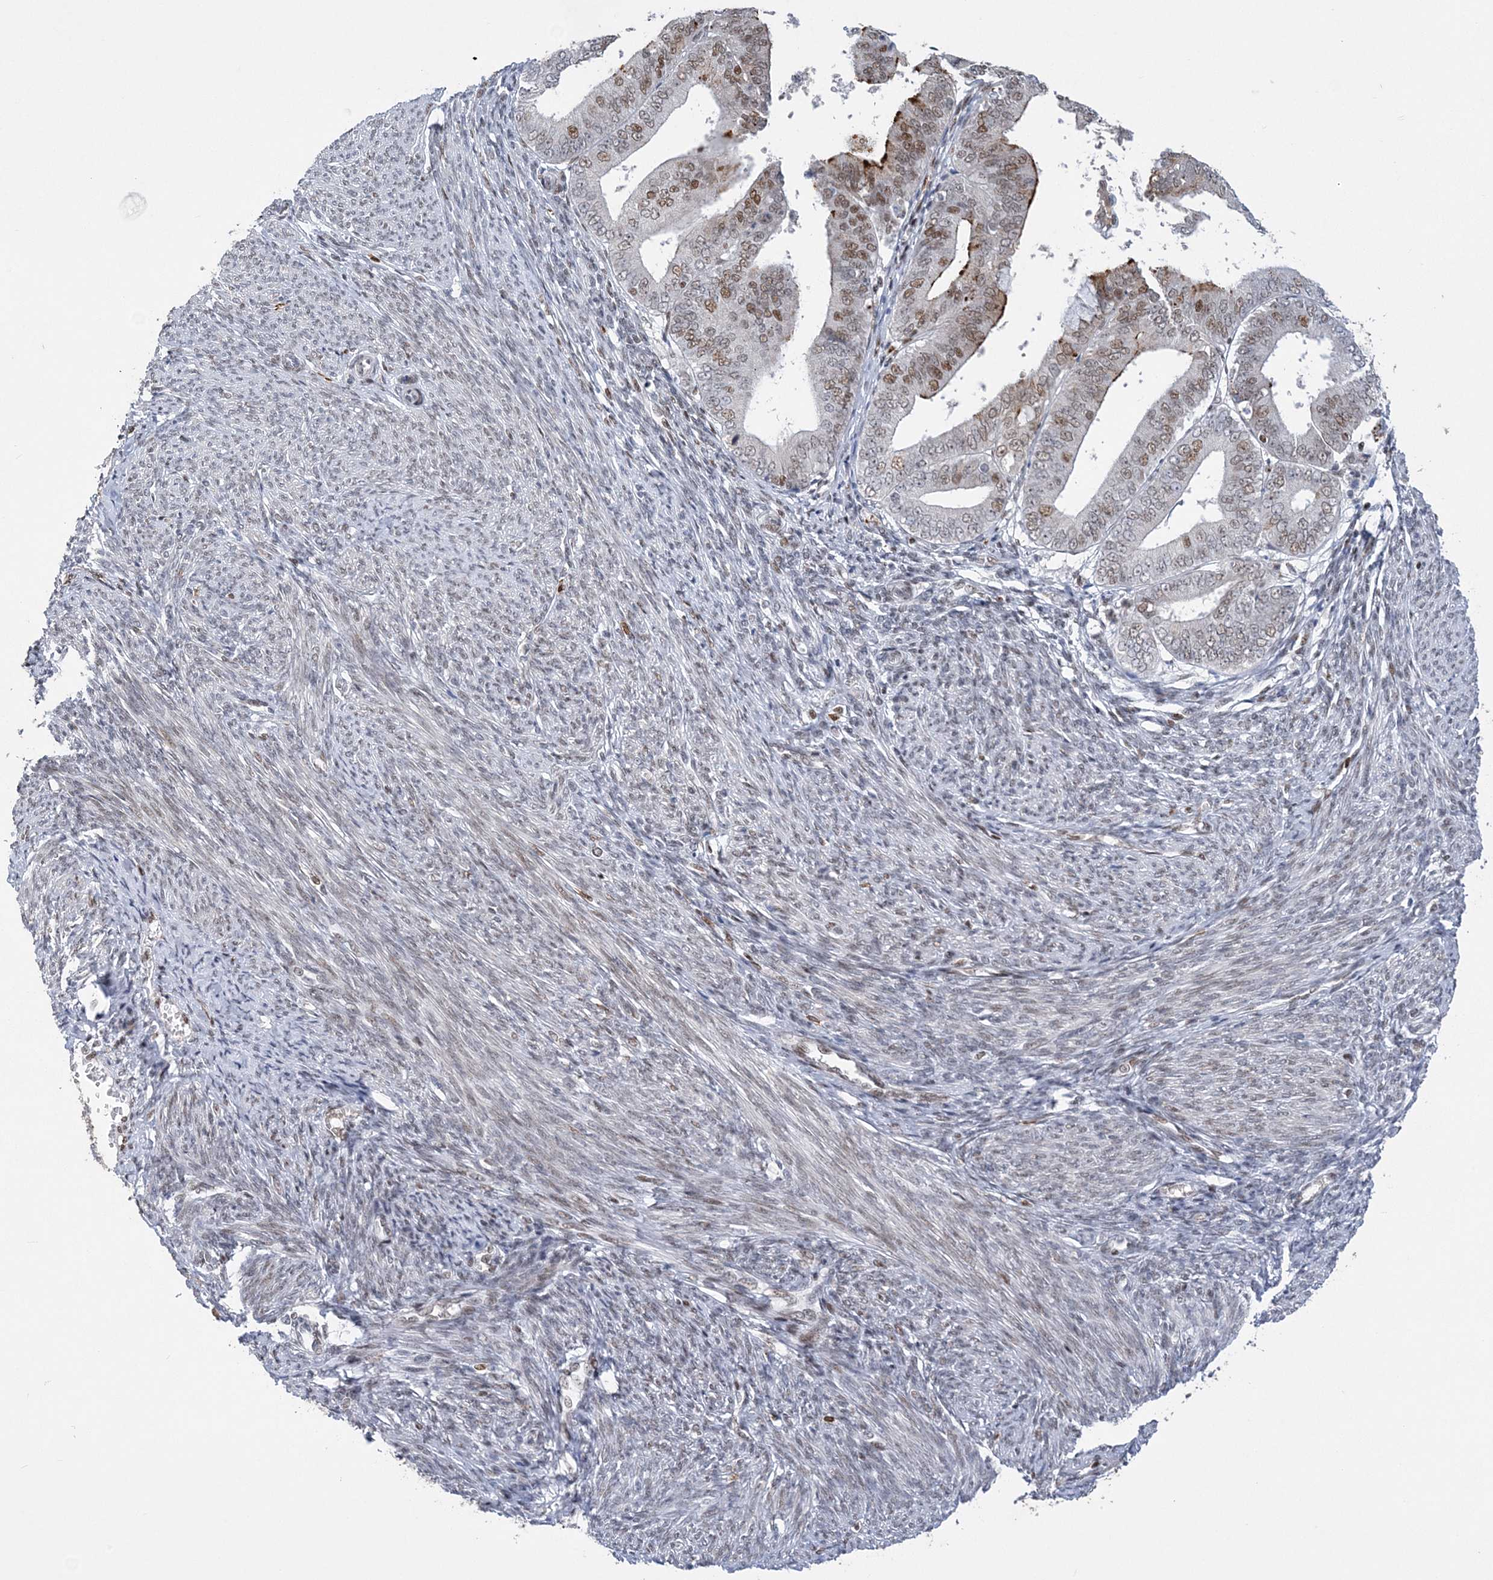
{"staining": {"intensity": "moderate", "quantity": "25%-75%", "location": "nuclear"}, "tissue": "endometrial cancer", "cell_type": "Tumor cells", "image_type": "cancer", "snomed": [{"axis": "morphology", "description": "Adenocarcinoma, NOS"}, {"axis": "topography", "description": "Endometrium"}], "caption": "Endometrial adenocarcinoma was stained to show a protein in brown. There is medium levels of moderate nuclear staining in about 25%-75% of tumor cells.", "gene": "ZBTB7A", "patient": {"sex": "female", "age": 63}}